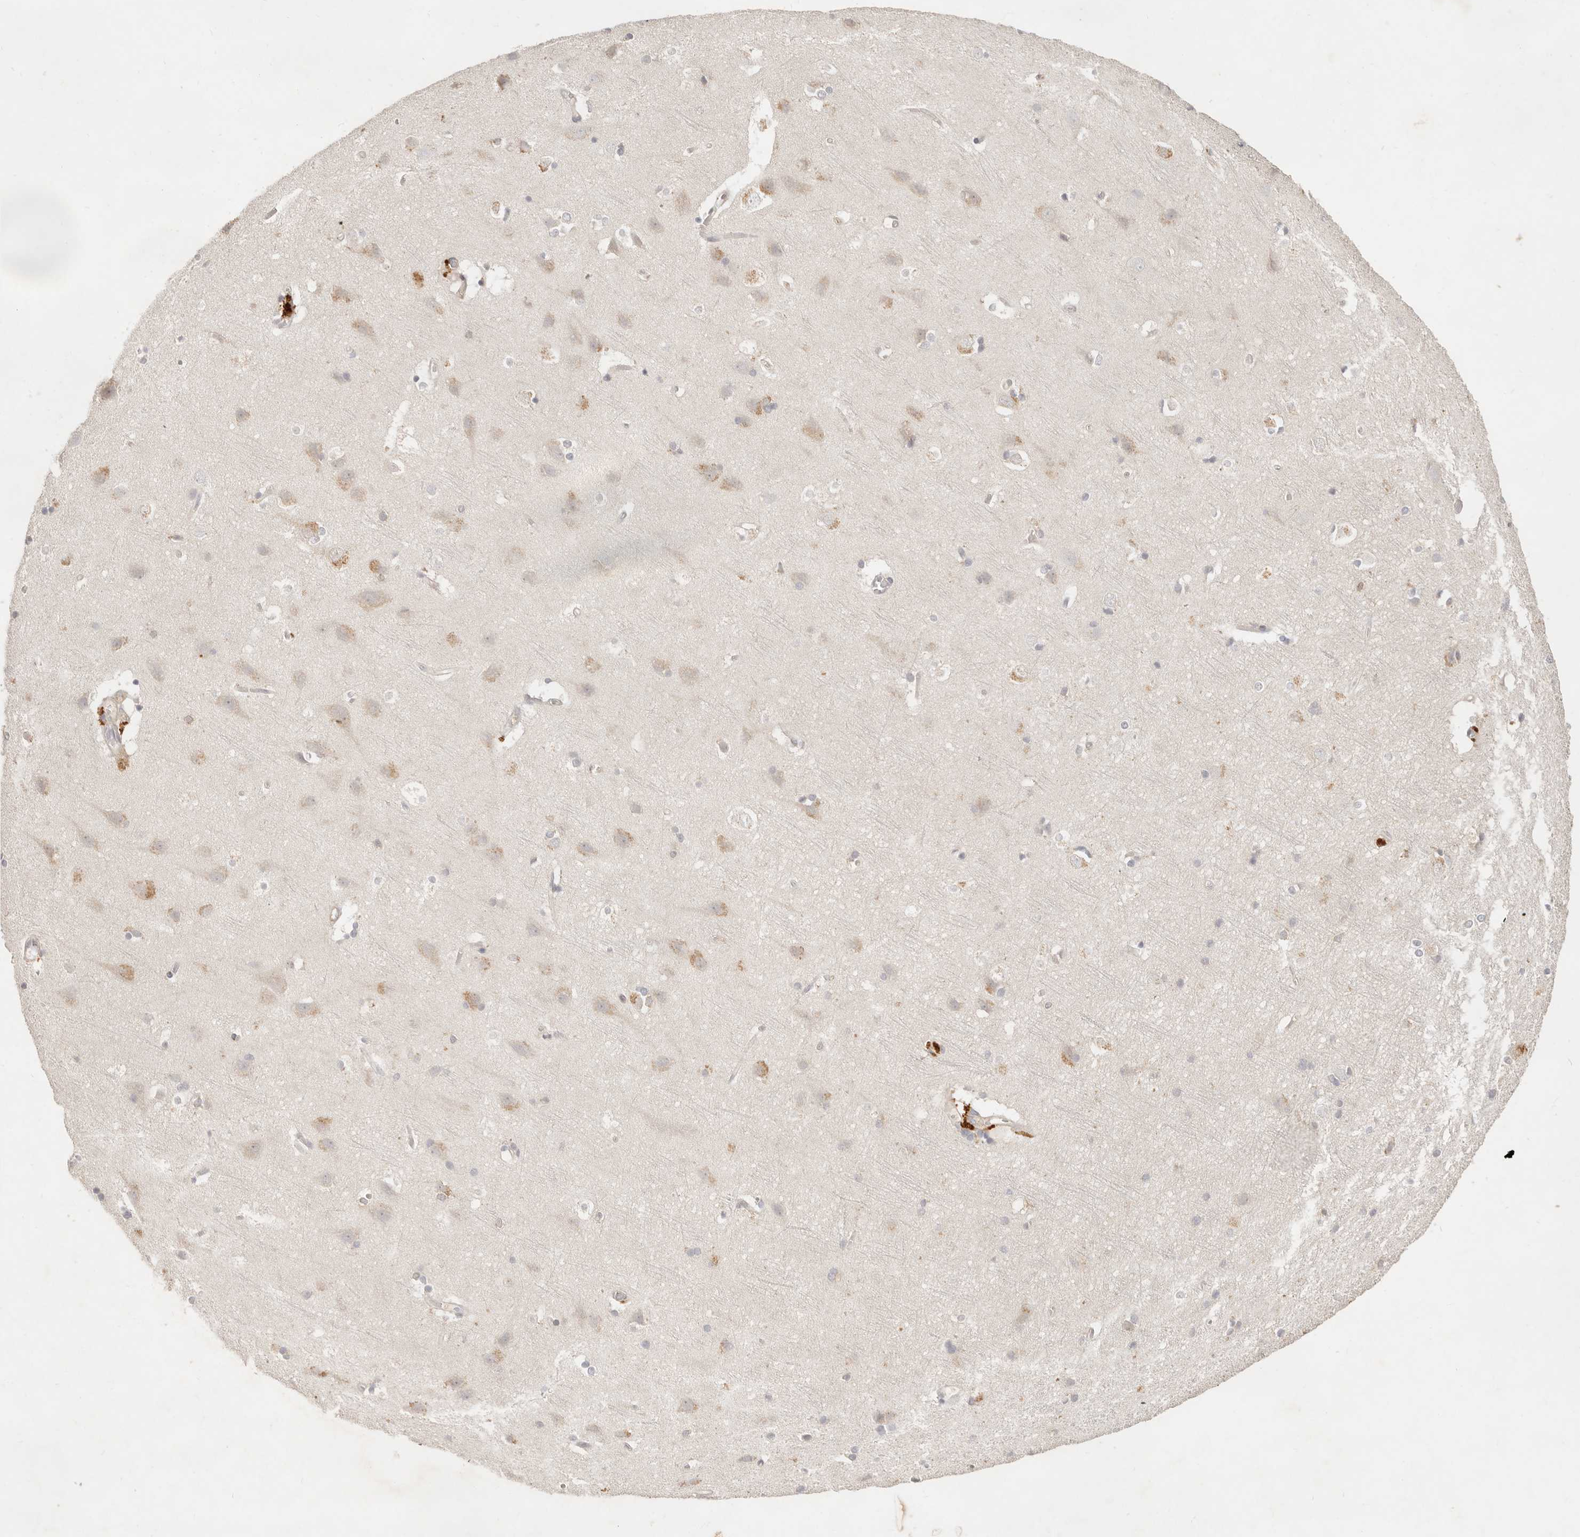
{"staining": {"intensity": "weak", "quantity": ">75%", "location": "cytoplasmic/membranous"}, "tissue": "cerebral cortex", "cell_type": "Endothelial cells", "image_type": "normal", "snomed": [{"axis": "morphology", "description": "Normal tissue, NOS"}, {"axis": "topography", "description": "Cerebral cortex"}], "caption": "Protein expression analysis of normal human cerebral cortex reveals weak cytoplasmic/membranous positivity in about >75% of endothelial cells.", "gene": "NECAP2", "patient": {"sex": "male", "age": 54}}